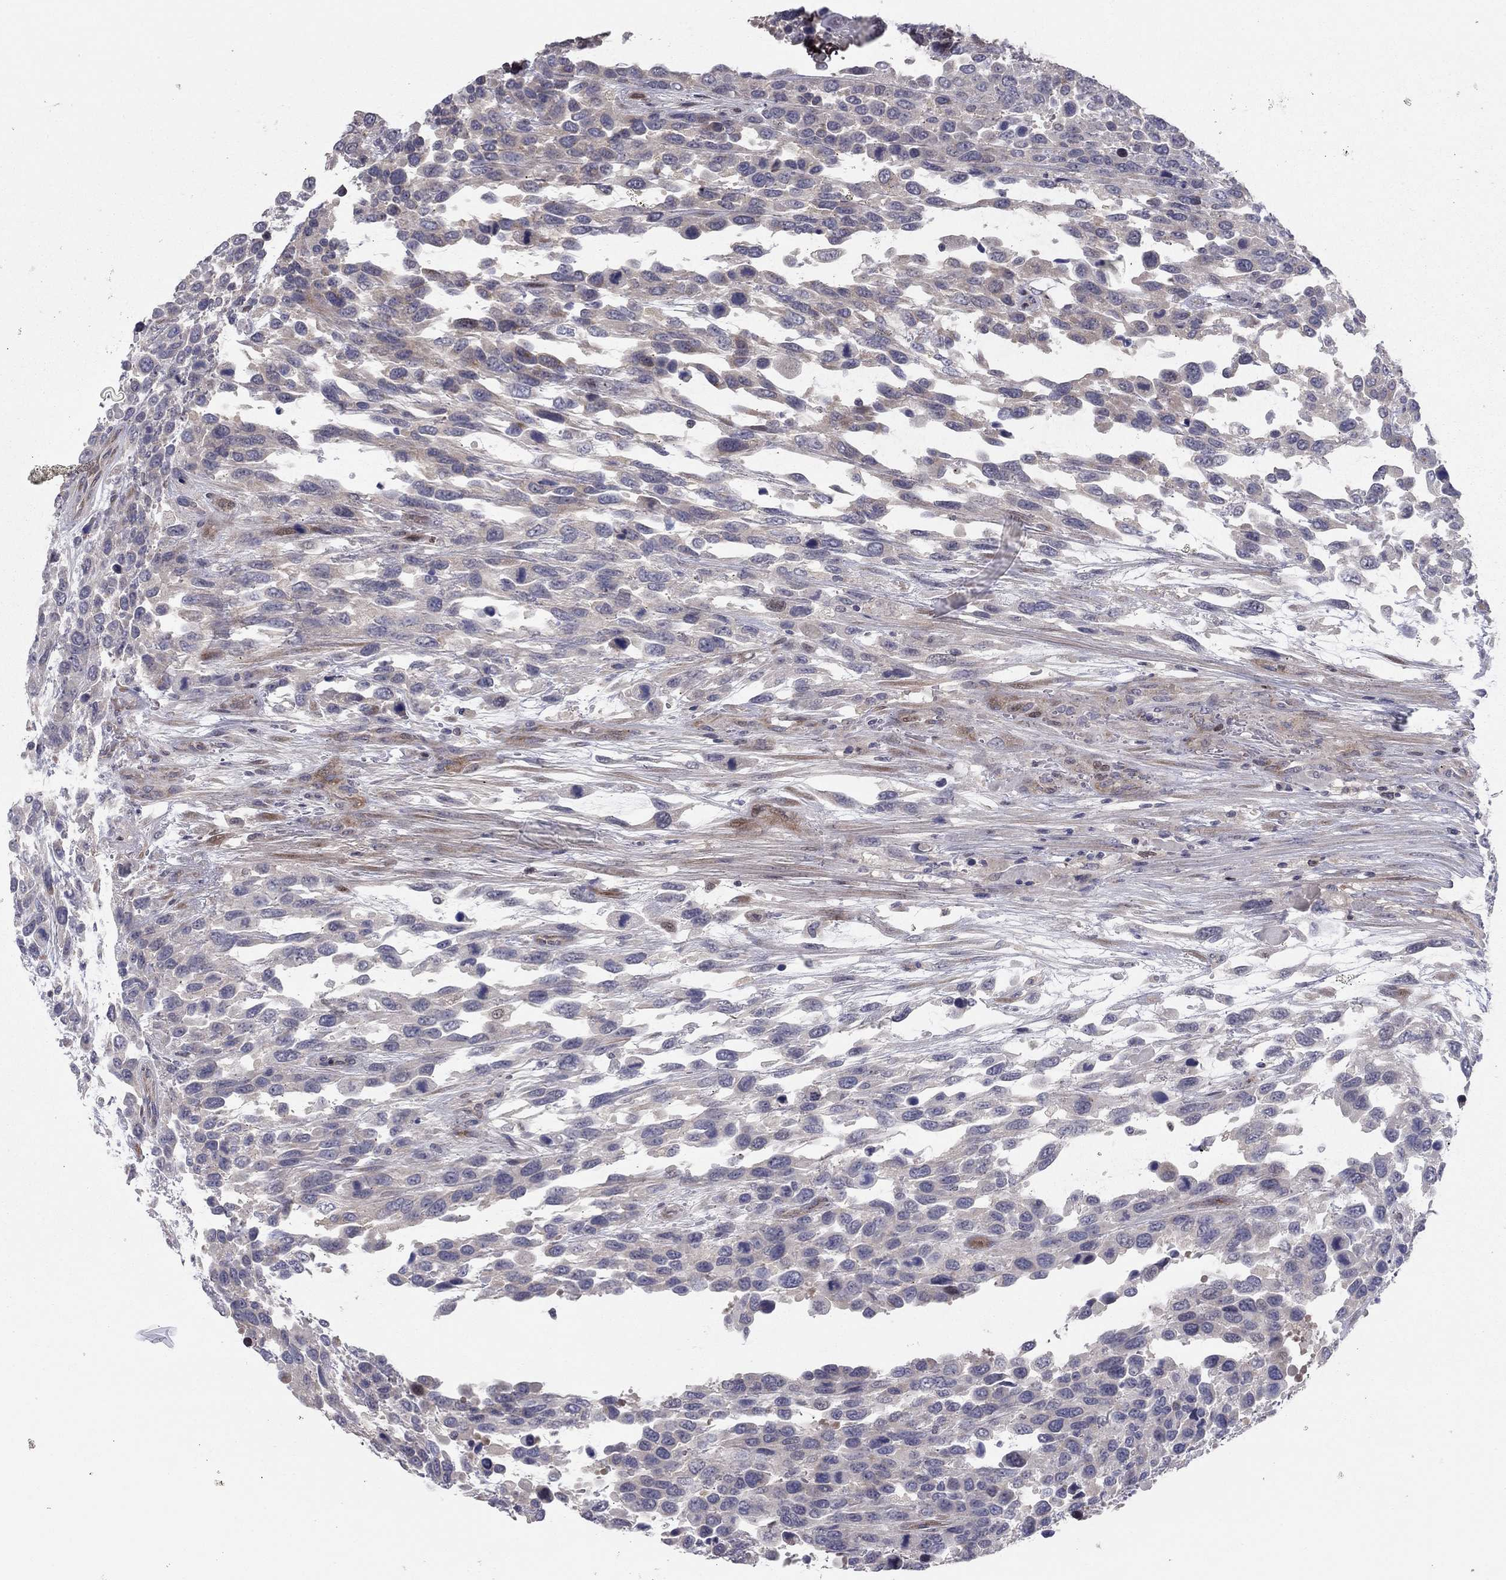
{"staining": {"intensity": "negative", "quantity": "none", "location": "none"}, "tissue": "urothelial cancer", "cell_type": "Tumor cells", "image_type": "cancer", "snomed": [{"axis": "morphology", "description": "Urothelial carcinoma, High grade"}, {"axis": "topography", "description": "Urinary bladder"}], "caption": "There is no significant positivity in tumor cells of urothelial cancer.", "gene": "DUSP7", "patient": {"sex": "female", "age": 70}}